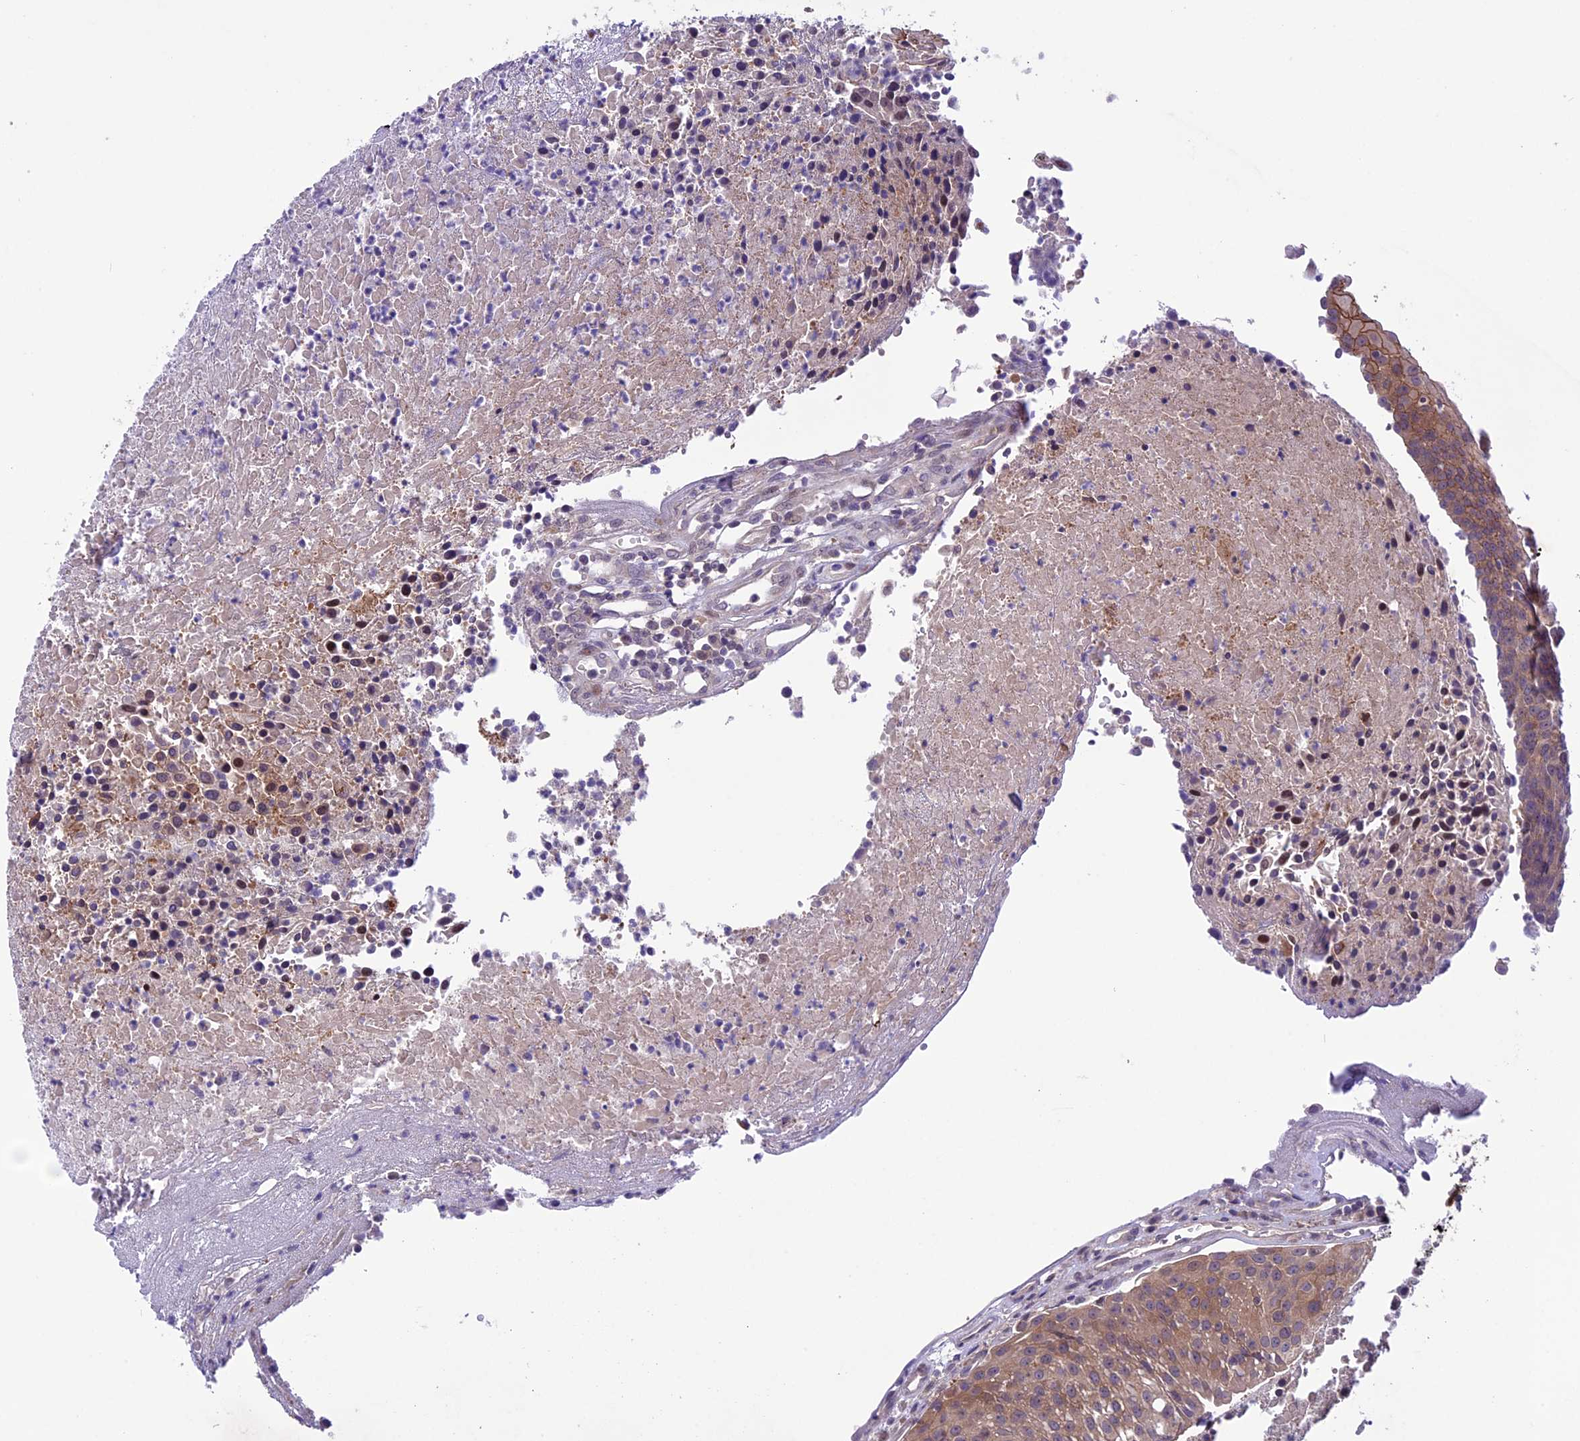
{"staining": {"intensity": "moderate", "quantity": ">75%", "location": "cytoplasmic/membranous"}, "tissue": "urothelial cancer", "cell_type": "Tumor cells", "image_type": "cancer", "snomed": [{"axis": "morphology", "description": "Urothelial carcinoma, High grade"}, {"axis": "topography", "description": "Urinary bladder"}], "caption": "Urothelial carcinoma (high-grade) stained with a brown dye exhibits moderate cytoplasmic/membranous positive positivity in about >75% of tumor cells.", "gene": "XKR7", "patient": {"sex": "female", "age": 85}}